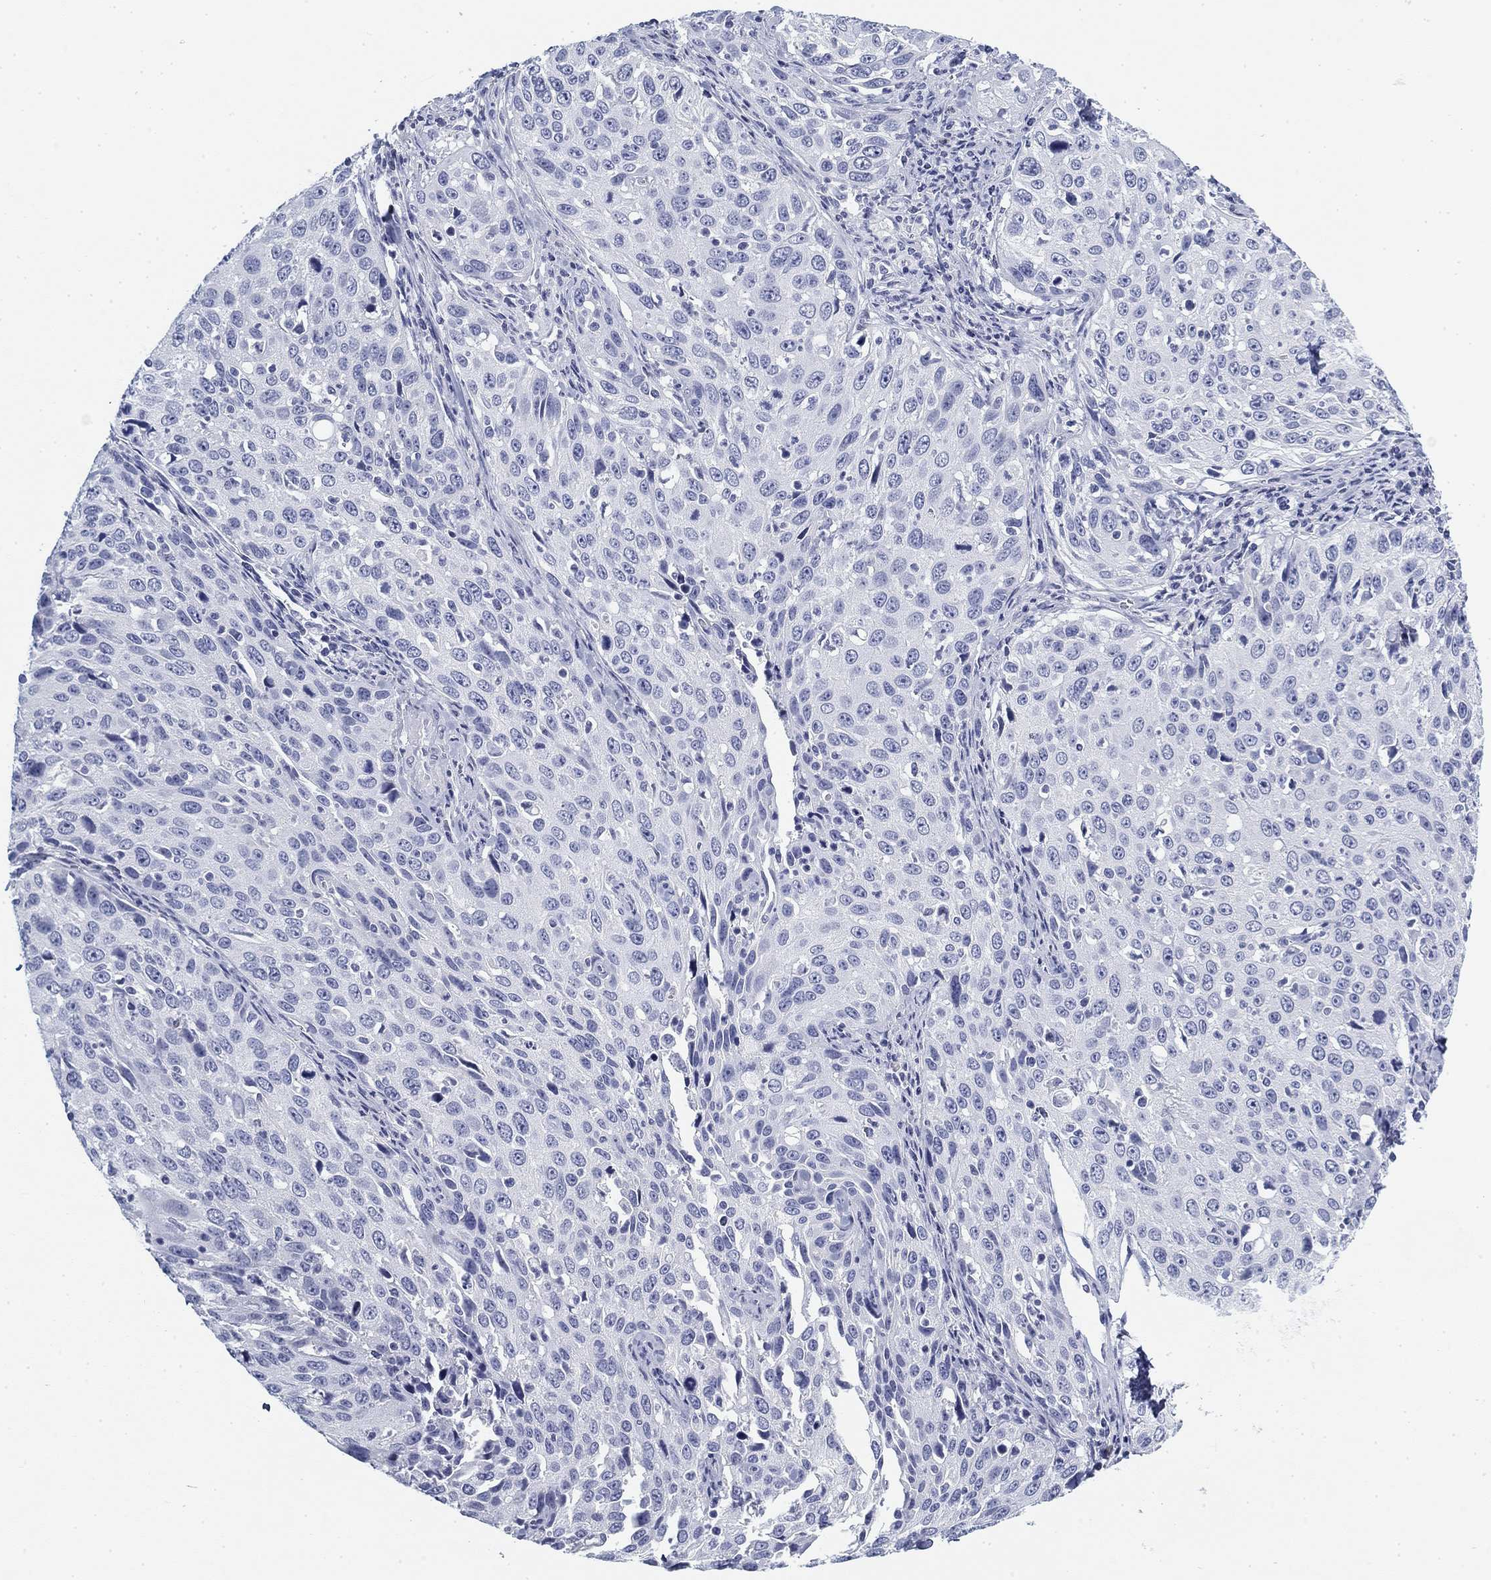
{"staining": {"intensity": "negative", "quantity": "none", "location": "none"}, "tissue": "cervical cancer", "cell_type": "Tumor cells", "image_type": "cancer", "snomed": [{"axis": "morphology", "description": "Squamous cell carcinoma, NOS"}, {"axis": "topography", "description": "Cervix"}], "caption": "Tumor cells show no significant staining in cervical cancer (squamous cell carcinoma).", "gene": "CD79B", "patient": {"sex": "female", "age": 26}}